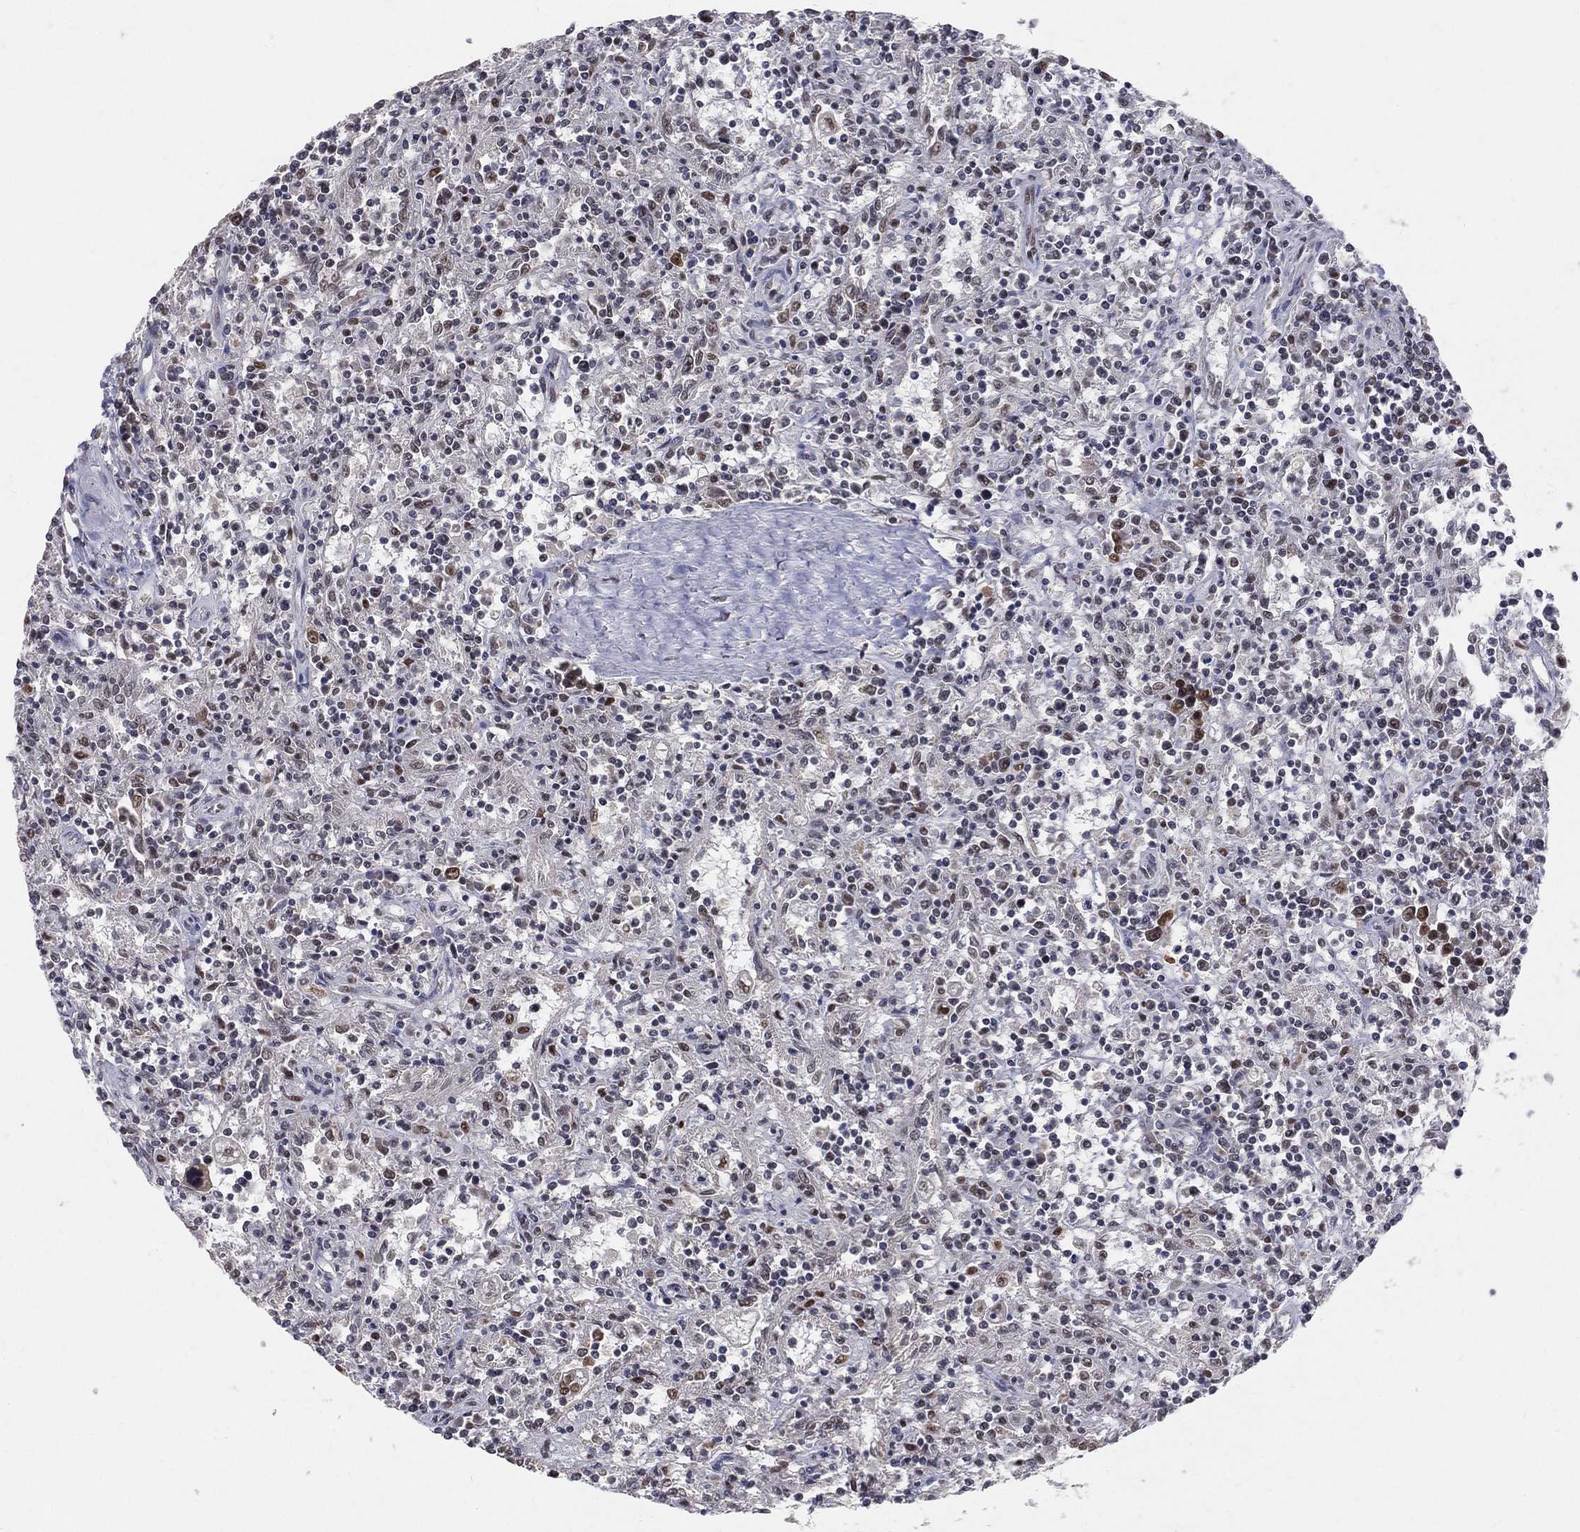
{"staining": {"intensity": "moderate", "quantity": "<25%", "location": "nuclear"}, "tissue": "lymphoma", "cell_type": "Tumor cells", "image_type": "cancer", "snomed": [{"axis": "morphology", "description": "Malignant lymphoma, non-Hodgkin's type, Low grade"}, {"axis": "topography", "description": "Spleen"}], "caption": "A photomicrograph of lymphoma stained for a protein displays moderate nuclear brown staining in tumor cells.", "gene": "CDK7", "patient": {"sex": "male", "age": 62}}